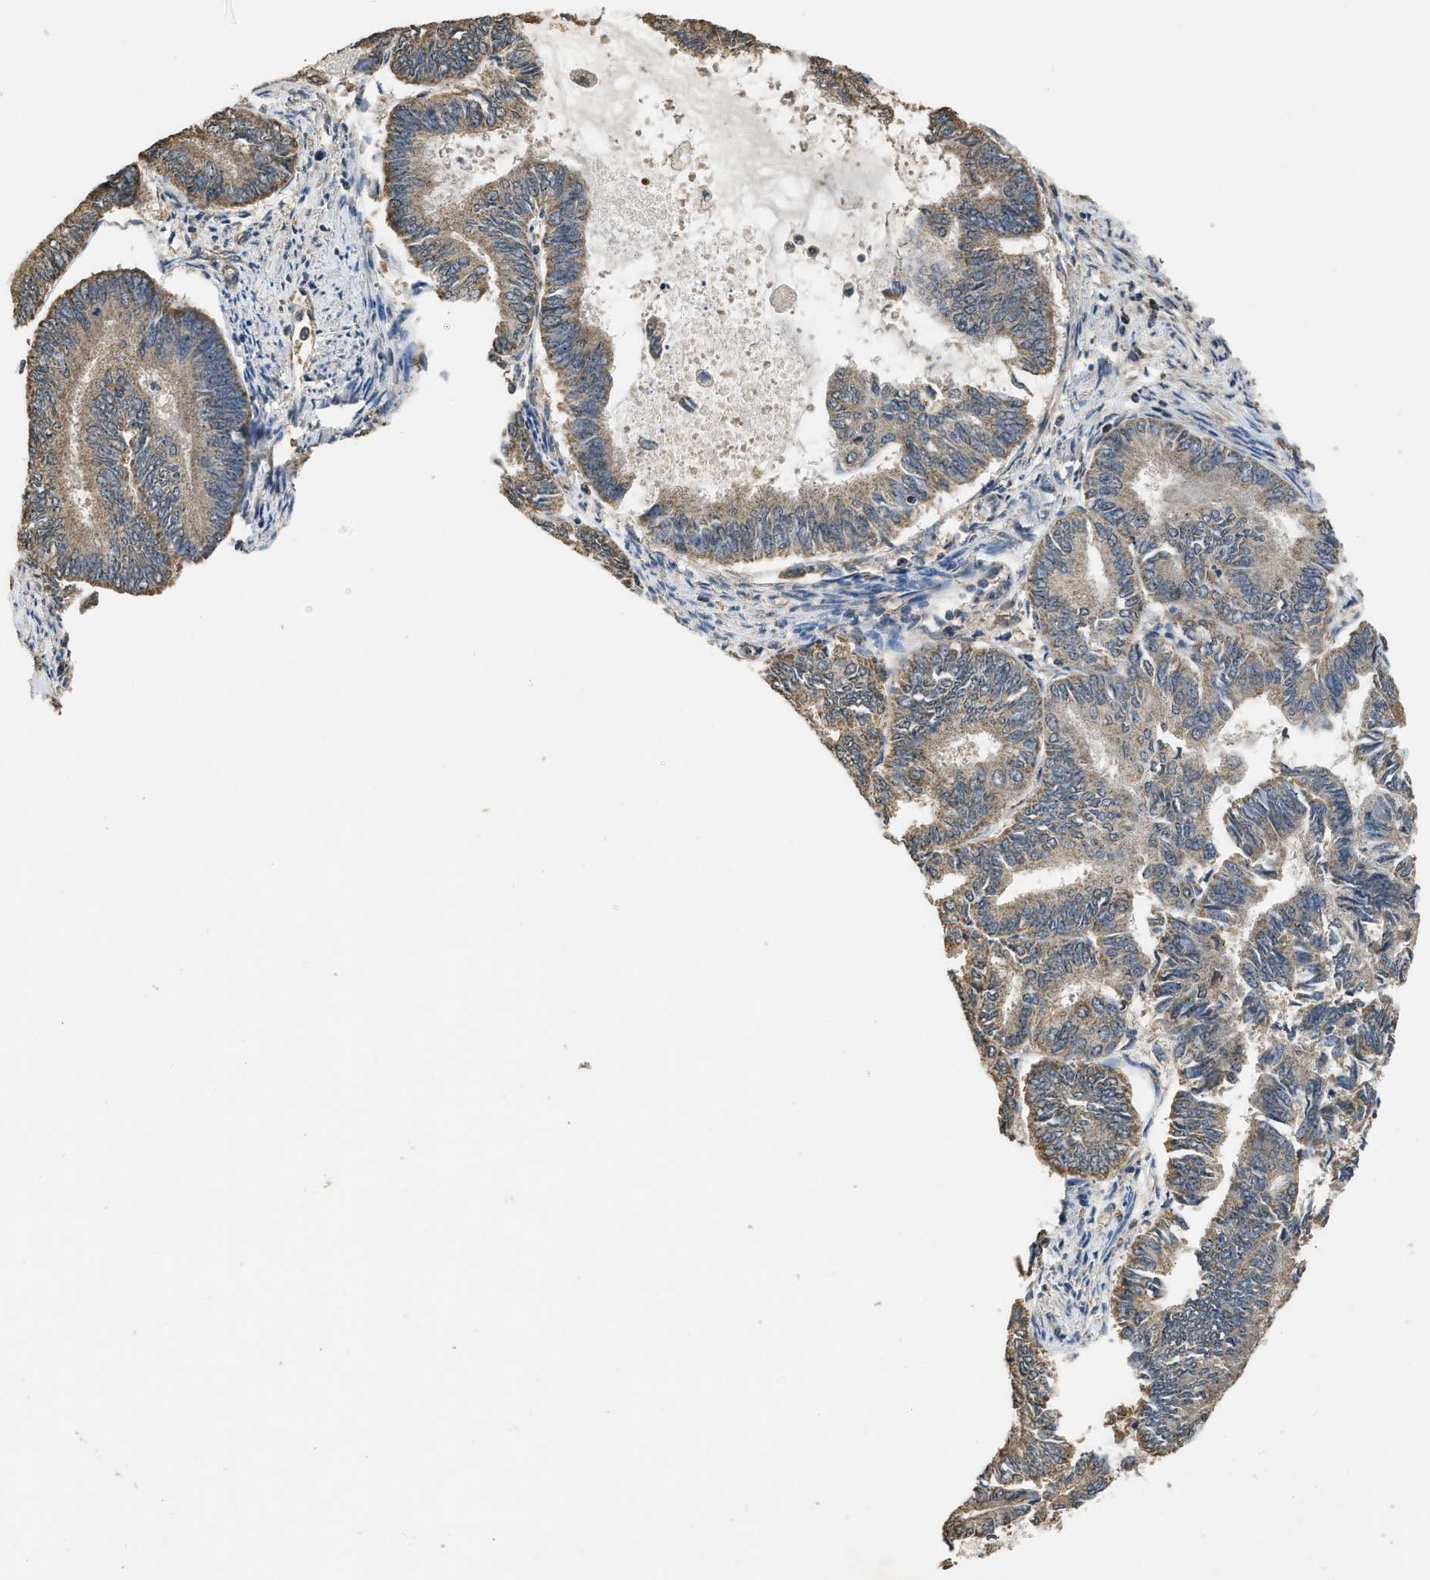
{"staining": {"intensity": "weak", "quantity": ">75%", "location": "cytoplasmic/membranous"}, "tissue": "endometrial cancer", "cell_type": "Tumor cells", "image_type": "cancer", "snomed": [{"axis": "morphology", "description": "Adenocarcinoma, NOS"}, {"axis": "topography", "description": "Endometrium"}], "caption": "A high-resolution photomicrograph shows immunohistochemistry (IHC) staining of adenocarcinoma (endometrial), which displays weak cytoplasmic/membranous expression in approximately >75% of tumor cells. The staining was performed using DAB to visualize the protein expression in brown, while the nuclei were stained in blue with hematoxylin (Magnification: 20x).", "gene": "DENND6B", "patient": {"sex": "female", "age": 86}}